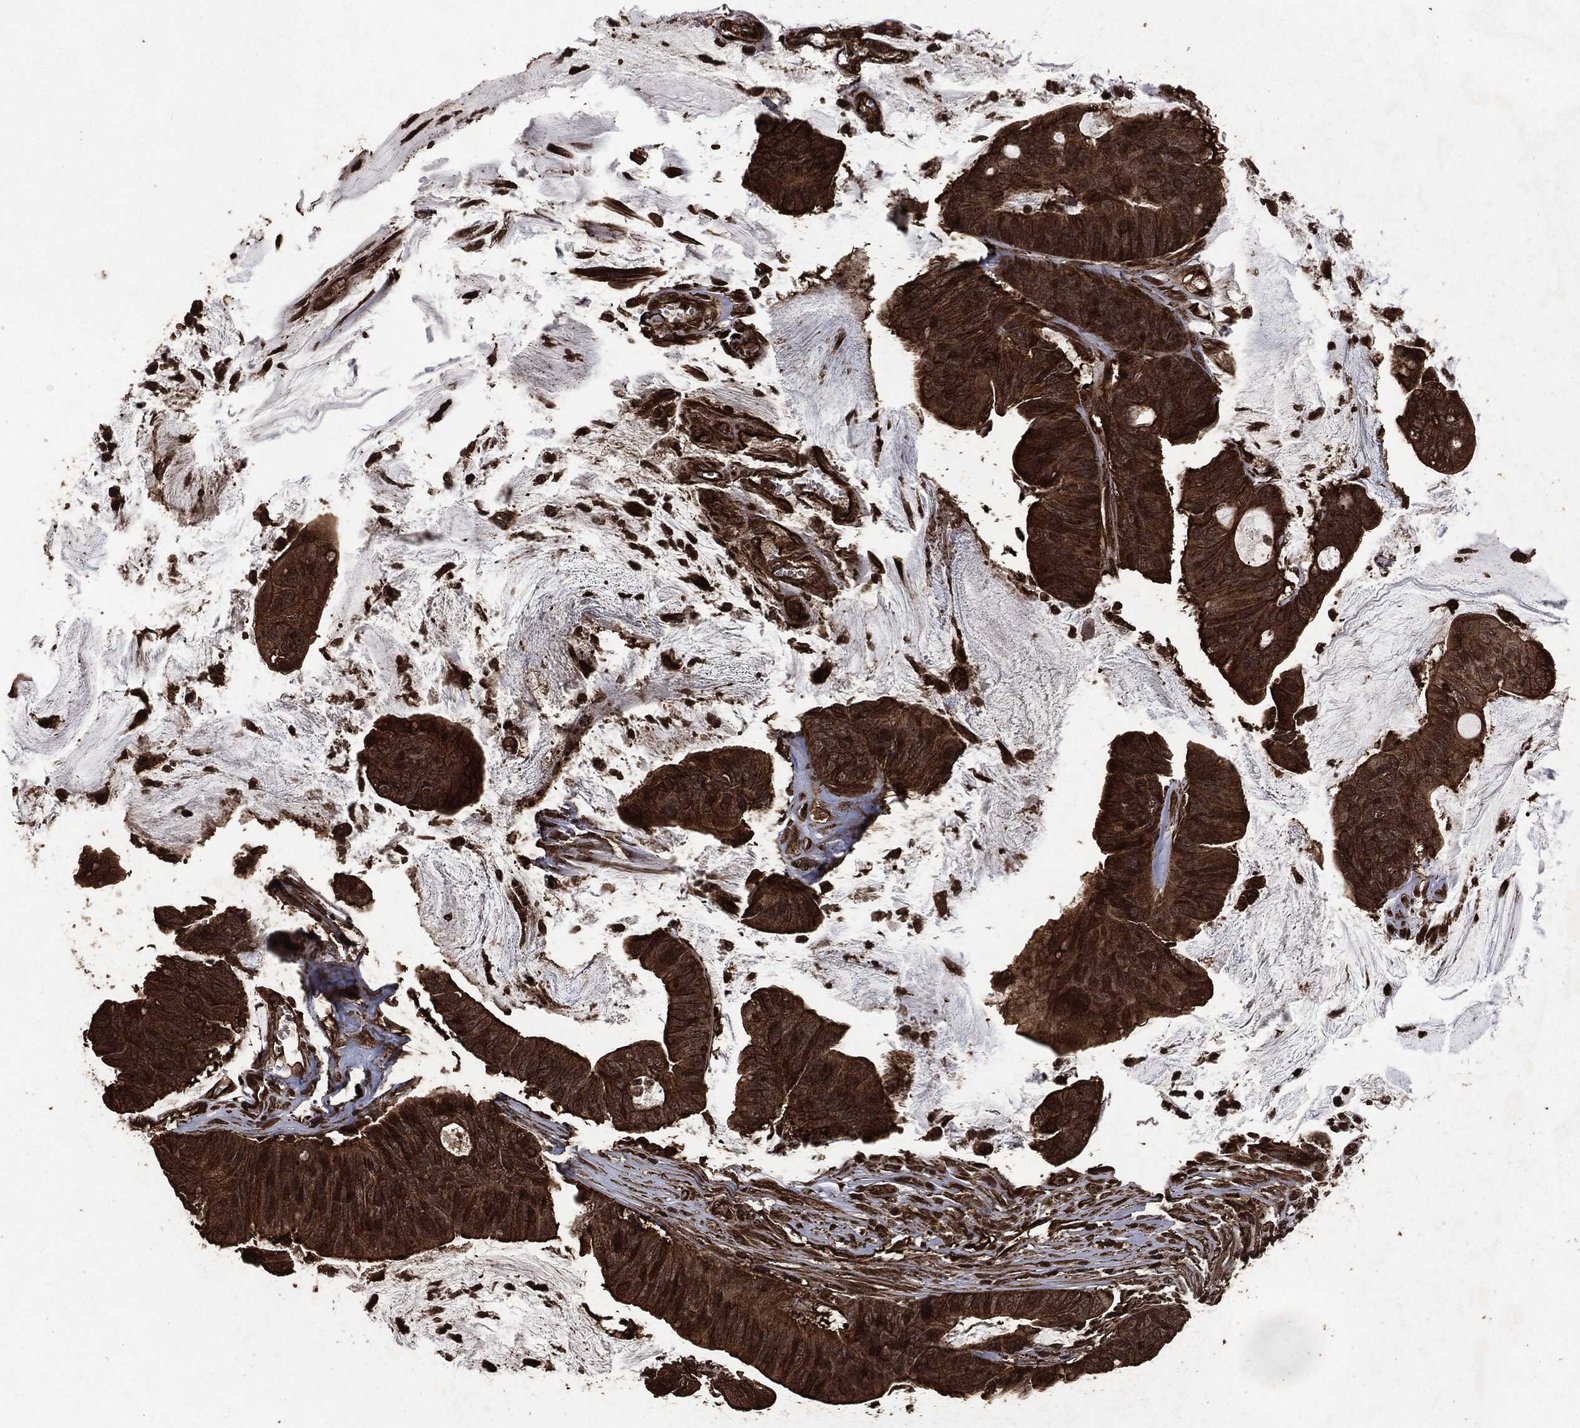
{"staining": {"intensity": "strong", "quantity": ">75%", "location": "cytoplasmic/membranous"}, "tissue": "colorectal cancer", "cell_type": "Tumor cells", "image_type": "cancer", "snomed": [{"axis": "morphology", "description": "Adenocarcinoma, NOS"}, {"axis": "topography", "description": "Colon"}], "caption": "Colorectal cancer (adenocarcinoma) tissue shows strong cytoplasmic/membranous staining in approximately >75% of tumor cells, visualized by immunohistochemistry. (Stains: DAB (3,3'-diaminobenzidine) in brown, nuclei in blue, Microscopy: brightfield microscopy at high magnification).", "gene": "HRAS", "patient": {"sex": "female", "age": 69}}